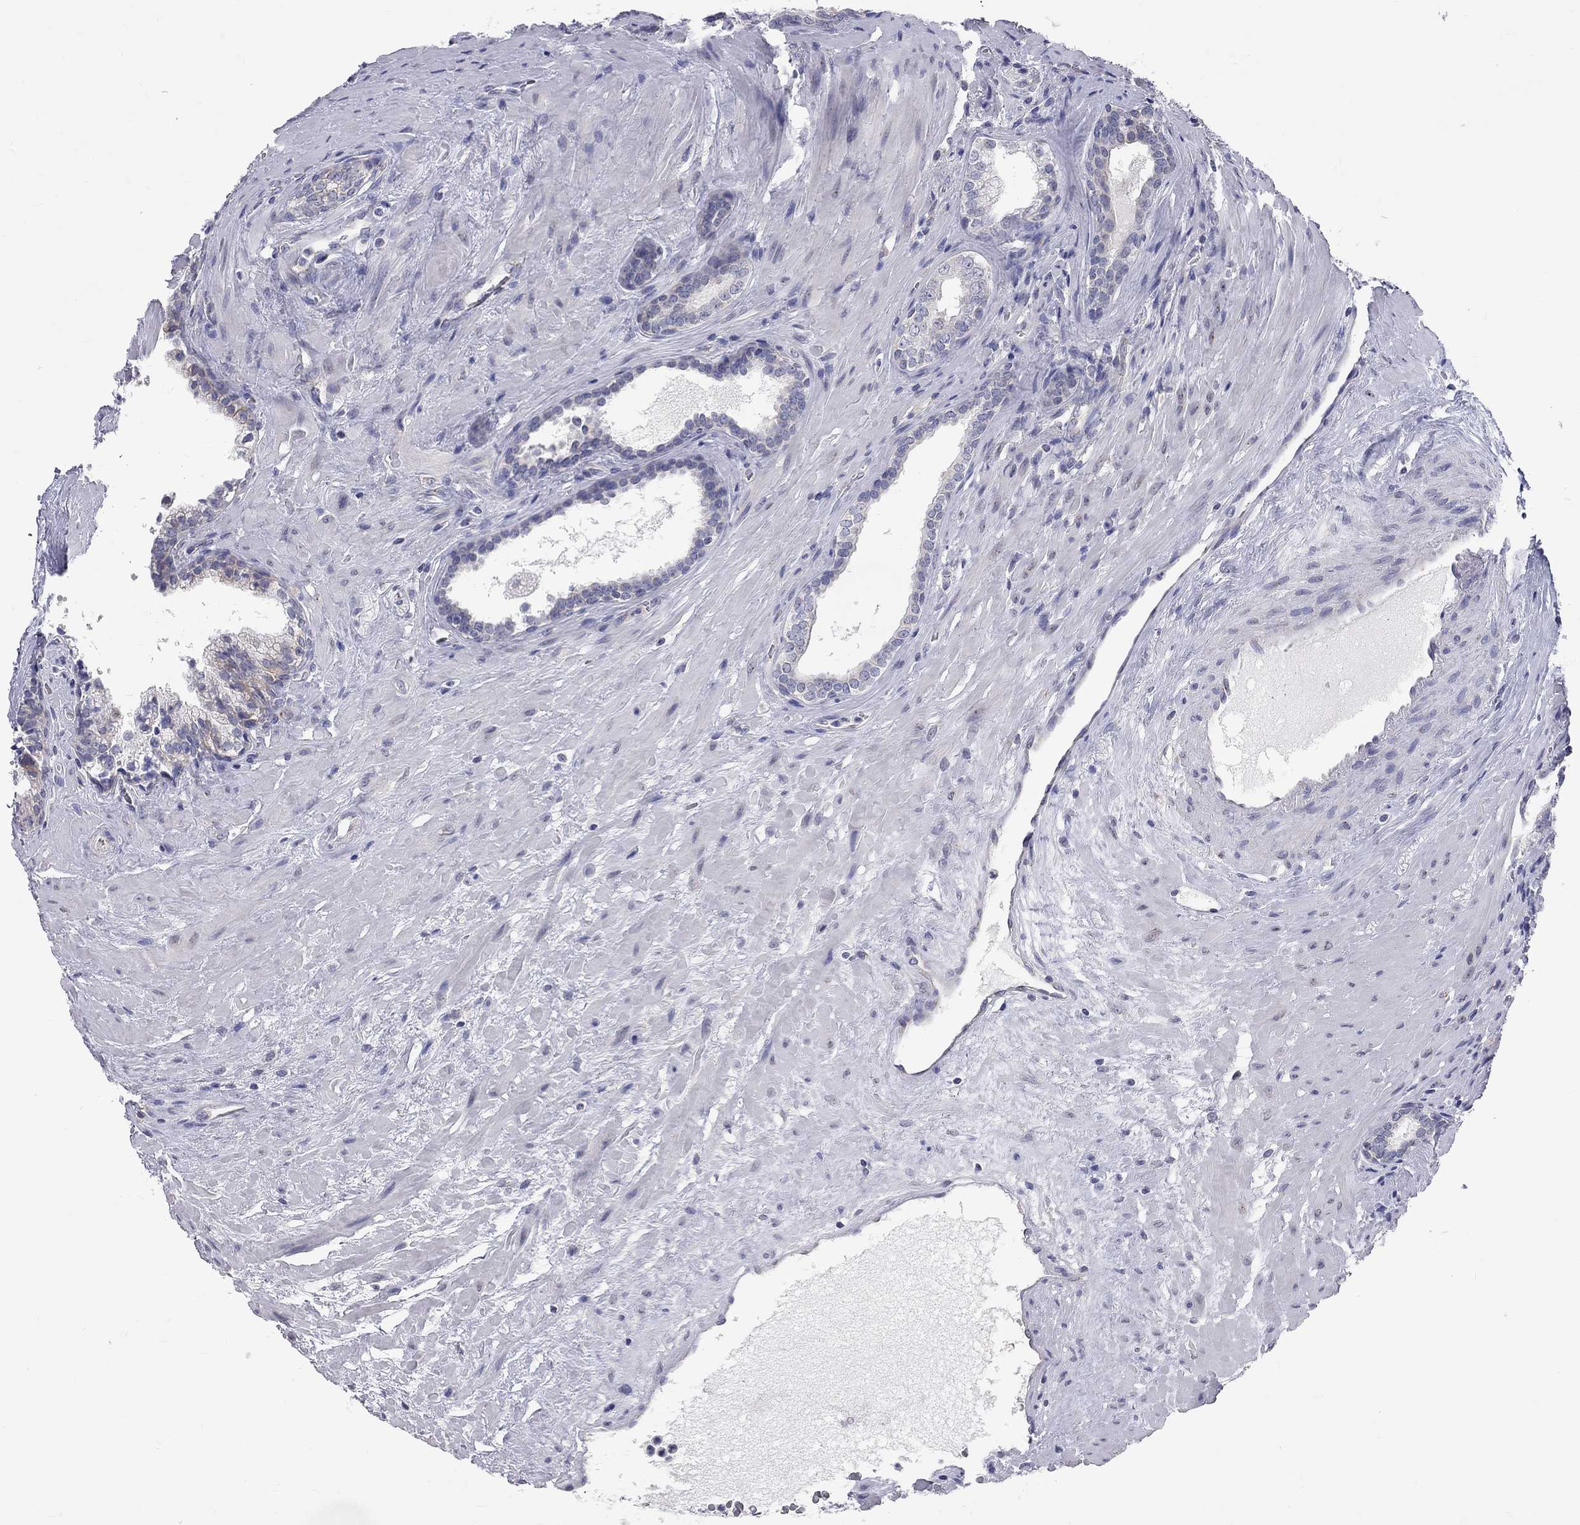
{"staining": {"intensity": "negative", "quantity": "none", "location": "none"}, "tissue": "prostate cancer", "cell_type": "Tumor cells", "image_type": "cancer", "snomed": [{"axis": "morphology", "description": "Adenocarcinoma, NOS"}, {"axis": "topography", "description": "Prostate"}], "caption": "IHC image of human prostate adenocarcinoma stained for a protein (brown), which displays no expression in tumor cells.", "gene": "OPRK1", "patient": {"sex": "male", "age": 66}}